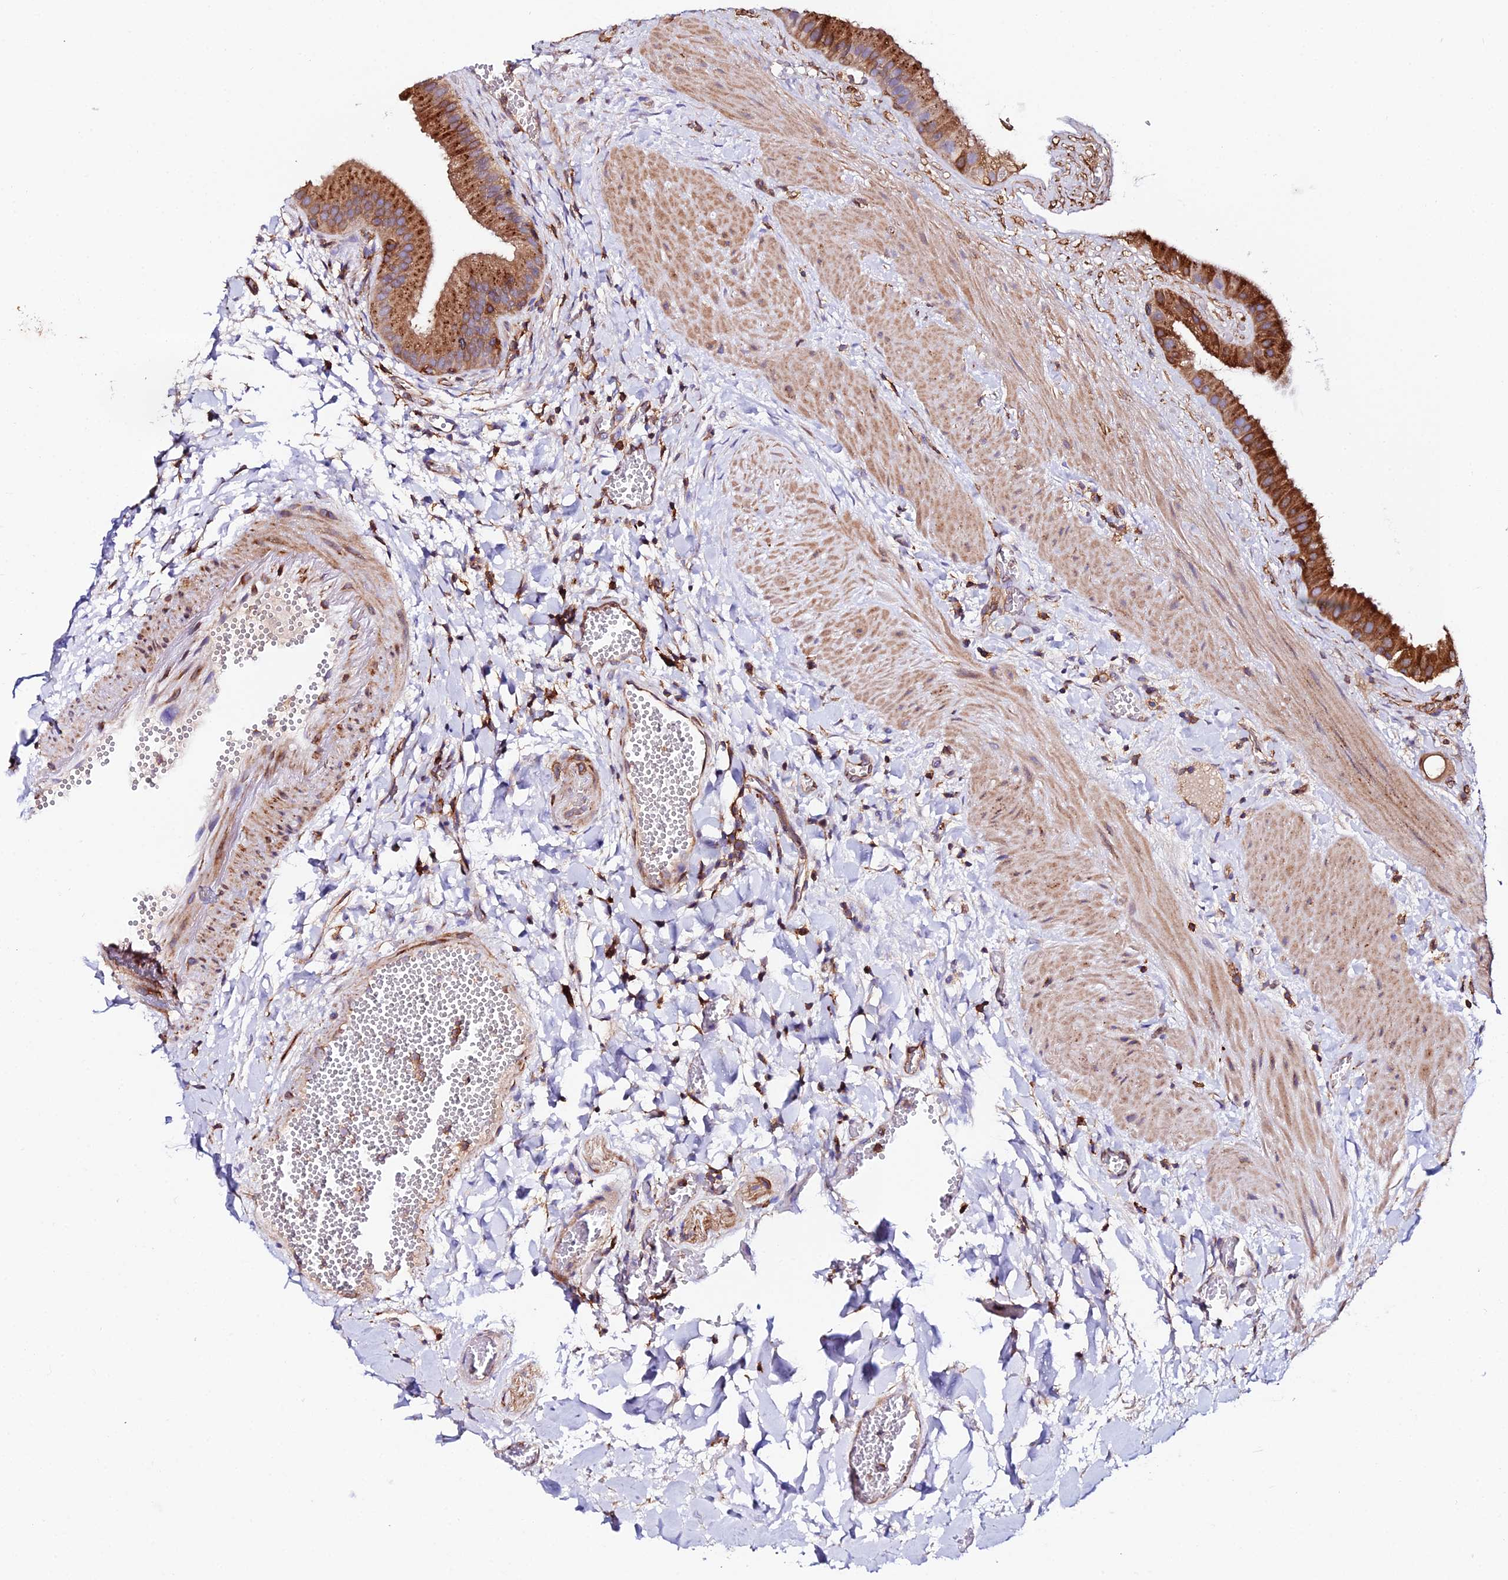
{"staining": {"intensity": "strong", "quantity": ">75%", "location": "cytoplasmic/membranous"}, "tissue": "gallbladder", "cell_type": "Glandular cells", "image_type": "normal", "snomed": [{"axis": "morphology", "description": "Normal tissue, NOS"}, {"axis": "topography", "description": "Gallbladder"}], "caption": "A high amount of strong cytoplasmic/membranous expression is appreciated in approximately >75% of glandular cells in unremarkable gallbladder.", "gene": "TRPV2", "patient": {"sex": "male", "age": 55}}